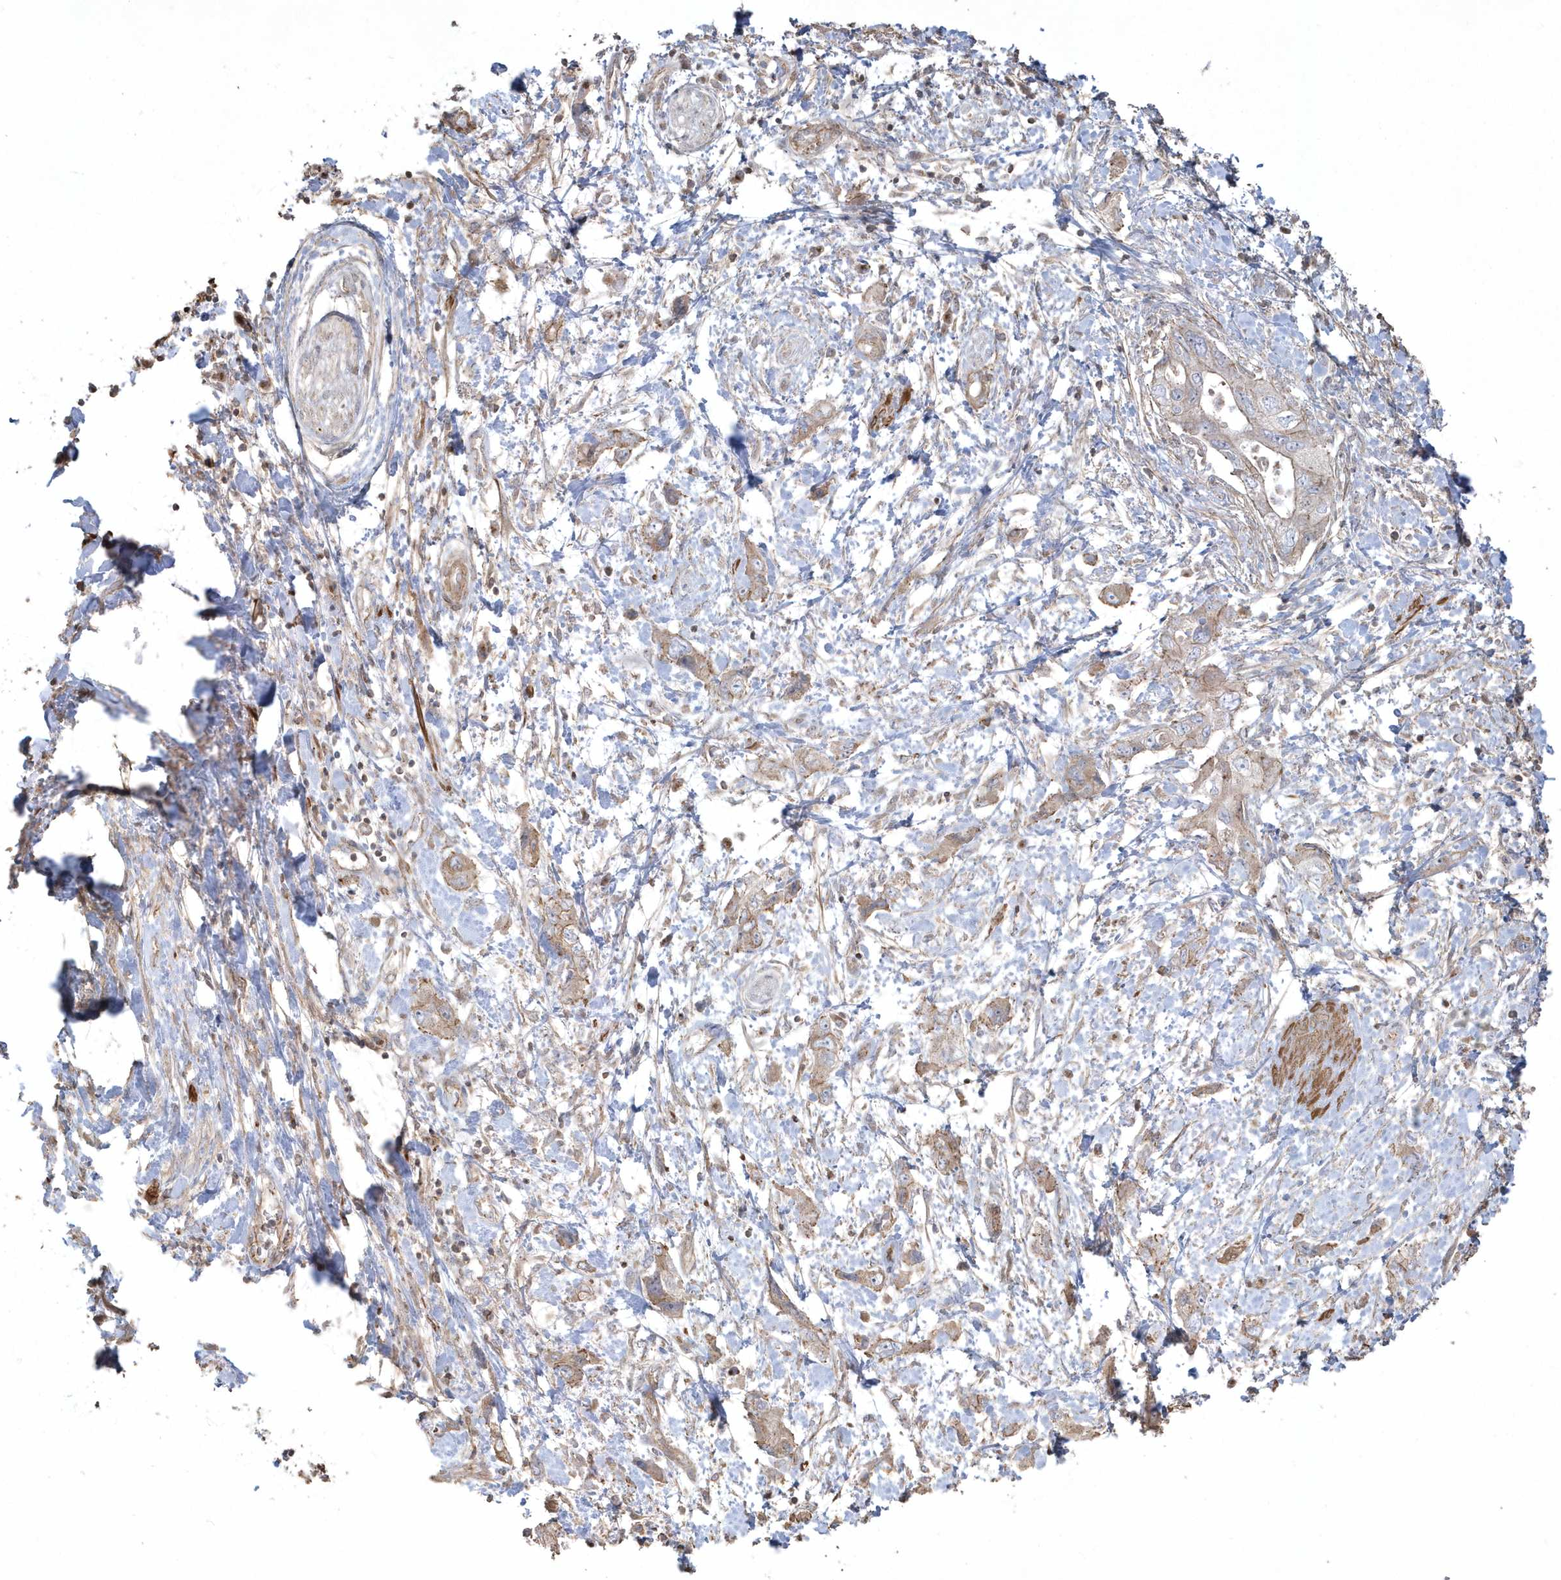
{"staining": {"intensity": "weak", "quantity": ">75%", "location": "cytoplasmic/membranous"}, "tissue": "pancreatic cancer", "cell_type": "Tumor cells", "image_type": "cancer", "snomed": [{"axis": "morphology", "description": "Adenocarcinoma, NOS"}, {"axis": "topography", "description": "Pancreas"}], "caption": "High-power microscopy captured an immunohistochemistry (IHC) photomicrograph of pancreatic adenocarcinoma, revealing weak cytoplasmic/membranous positivity in about >75% of tumor cells.", "gene": "ARMC8", "patient": {"sex": "female", "age": 73}}